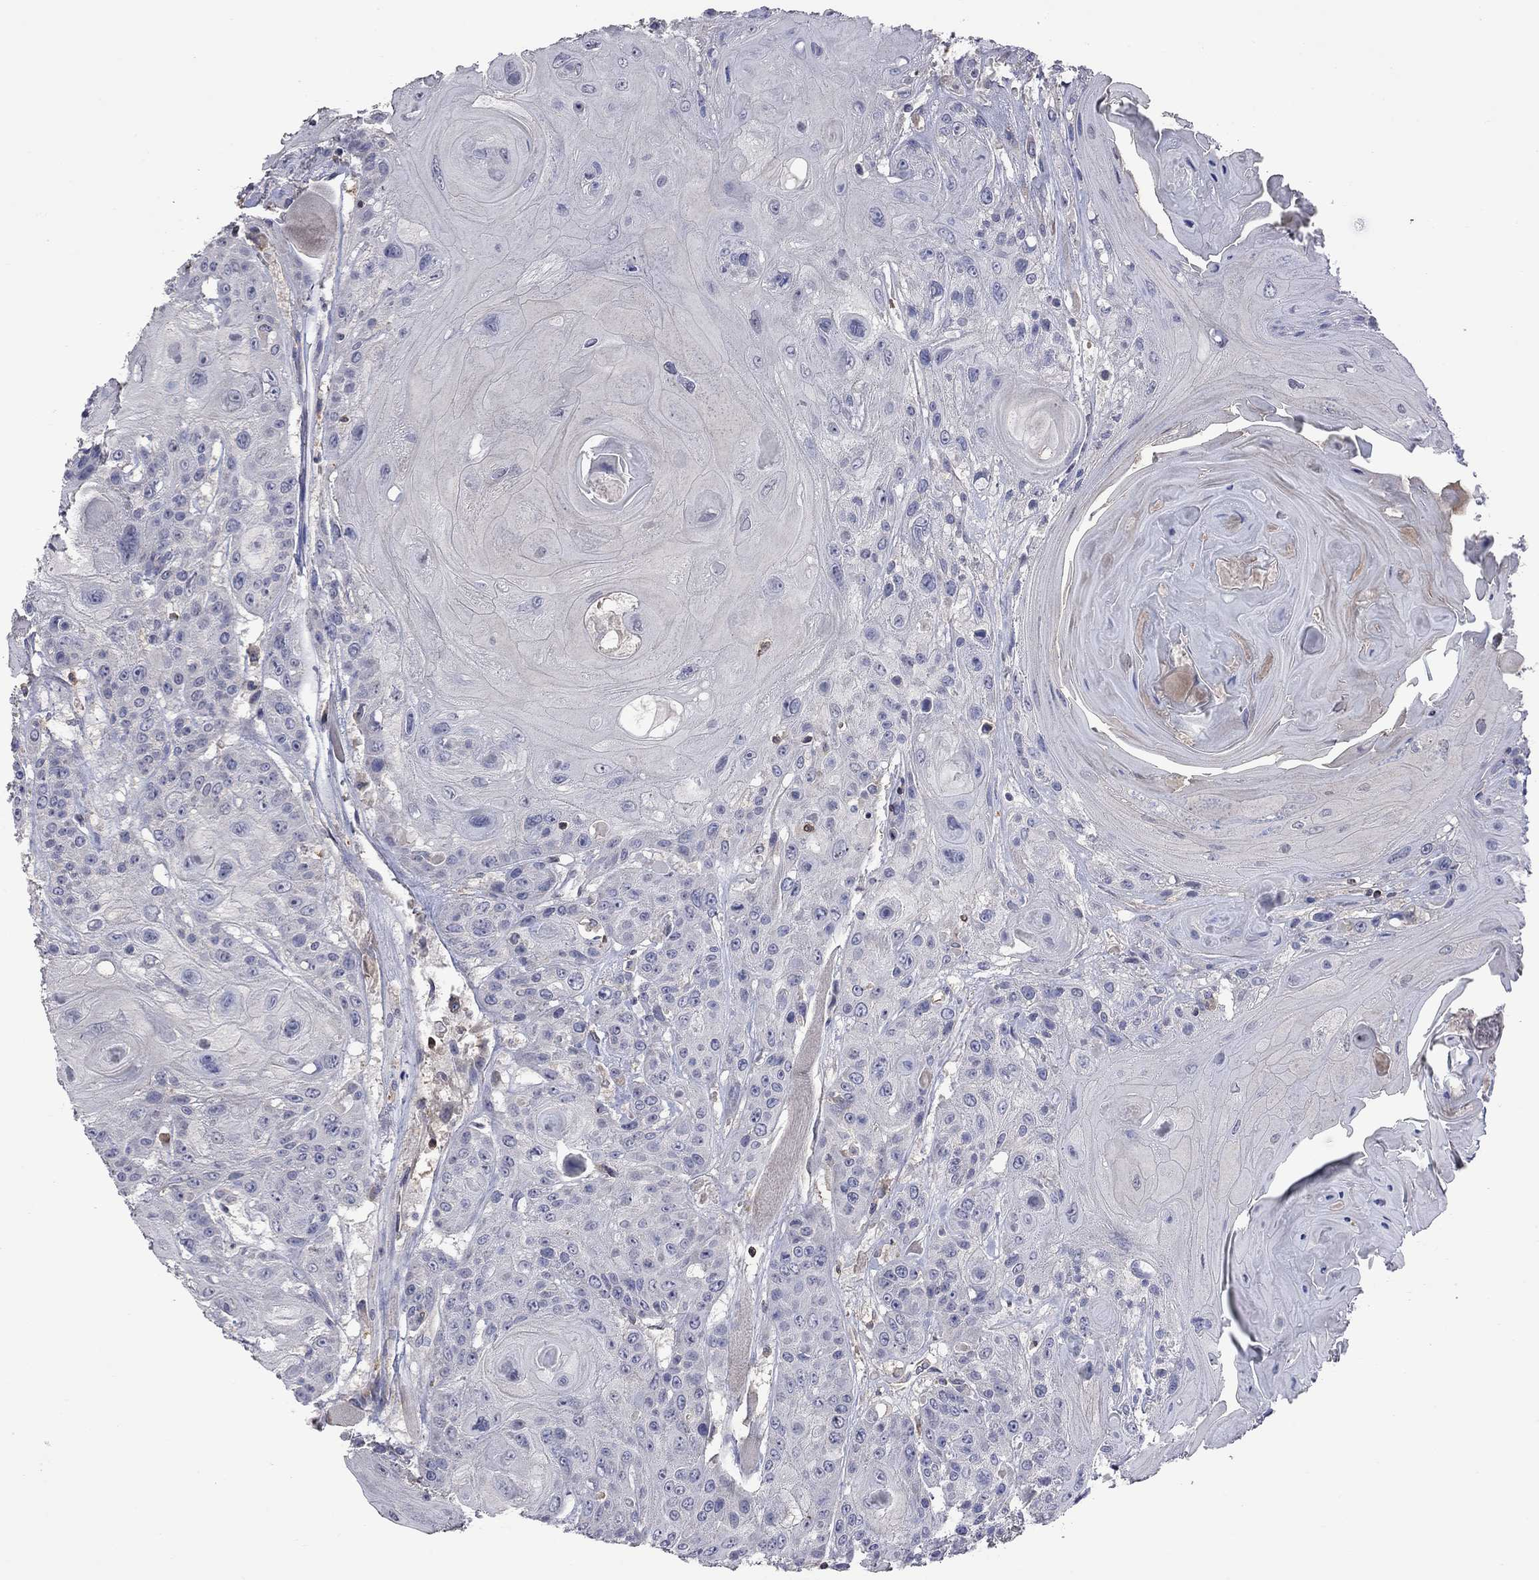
{"staining": {"intensity": "negative", "quantity": "none", "location": "none"}, "tissue": "head and neck cancer", "cell_type": "Tumor cells", "image_type": "cancer", "snomed": [{"axis": "morphology", "description": "Squamous cell carcinoma, NOS"}, {"axis": "topography", "description": "Head-Neck"}], "caption": "Protein analysis of head and neck cancer (squamous cell carcinoma) shows no significant expression in tumor cells.", "gene": "IPCEF1", "patient": {"sex": "female", "age": 59}}